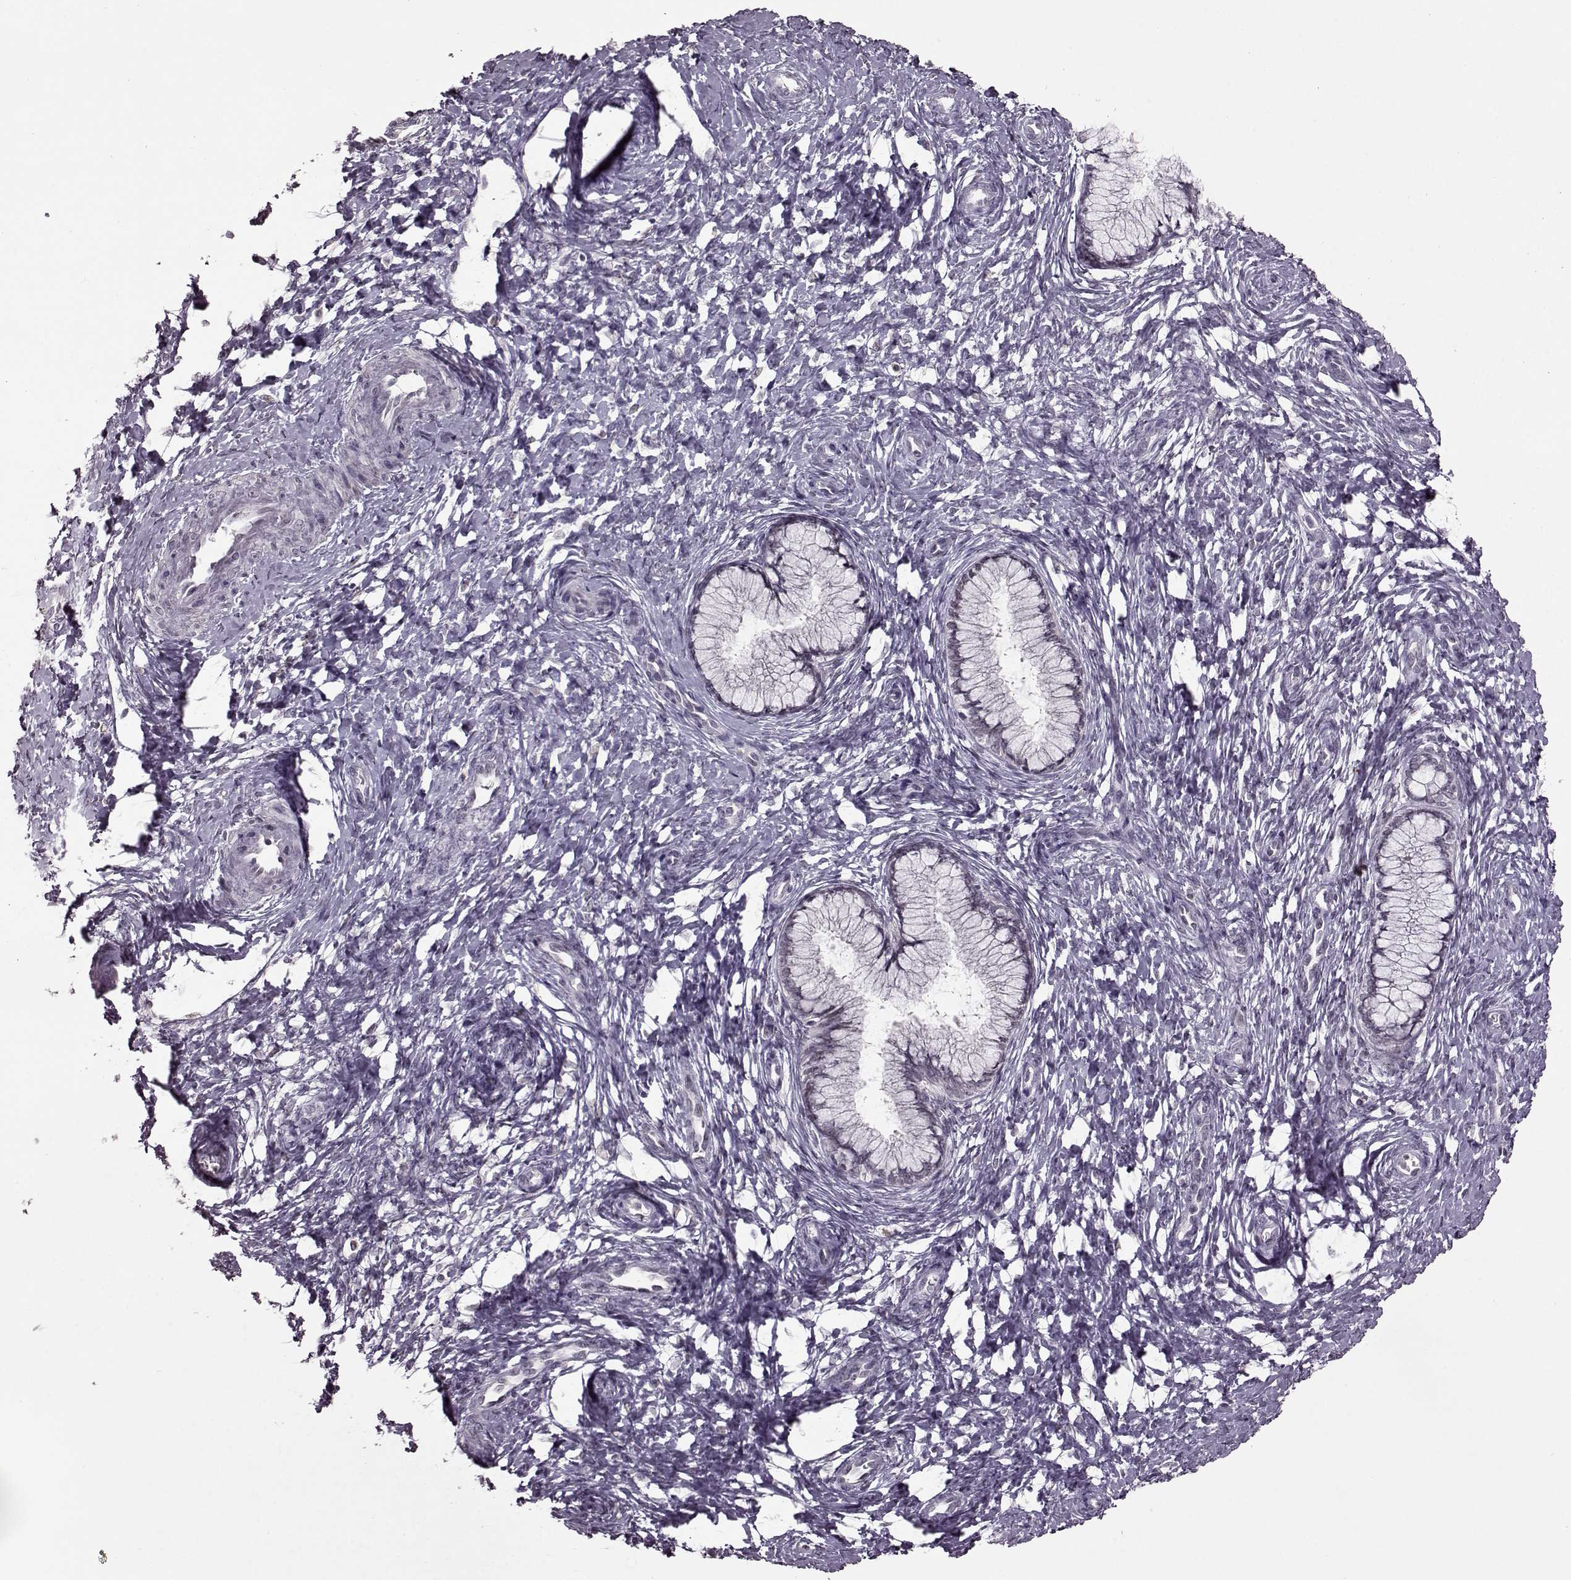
{"staining": {"intensity": "negative", "quantity": "none", "location": "none"}, "tissue": "cervix", "cell_type": "Glandular cells", "image_type": "normal", "snomed": [{"axis": "morphology", "description": "Normal tissue, NOS"}, {"axis": "topography", "description": "Cervix"}], "caption": "This is an IHC photomicrograph of unremarkable cervix. There is no expression in glandular cells.", "gene": "STX1A", "patient": {"sex": "female", "age": 37}}